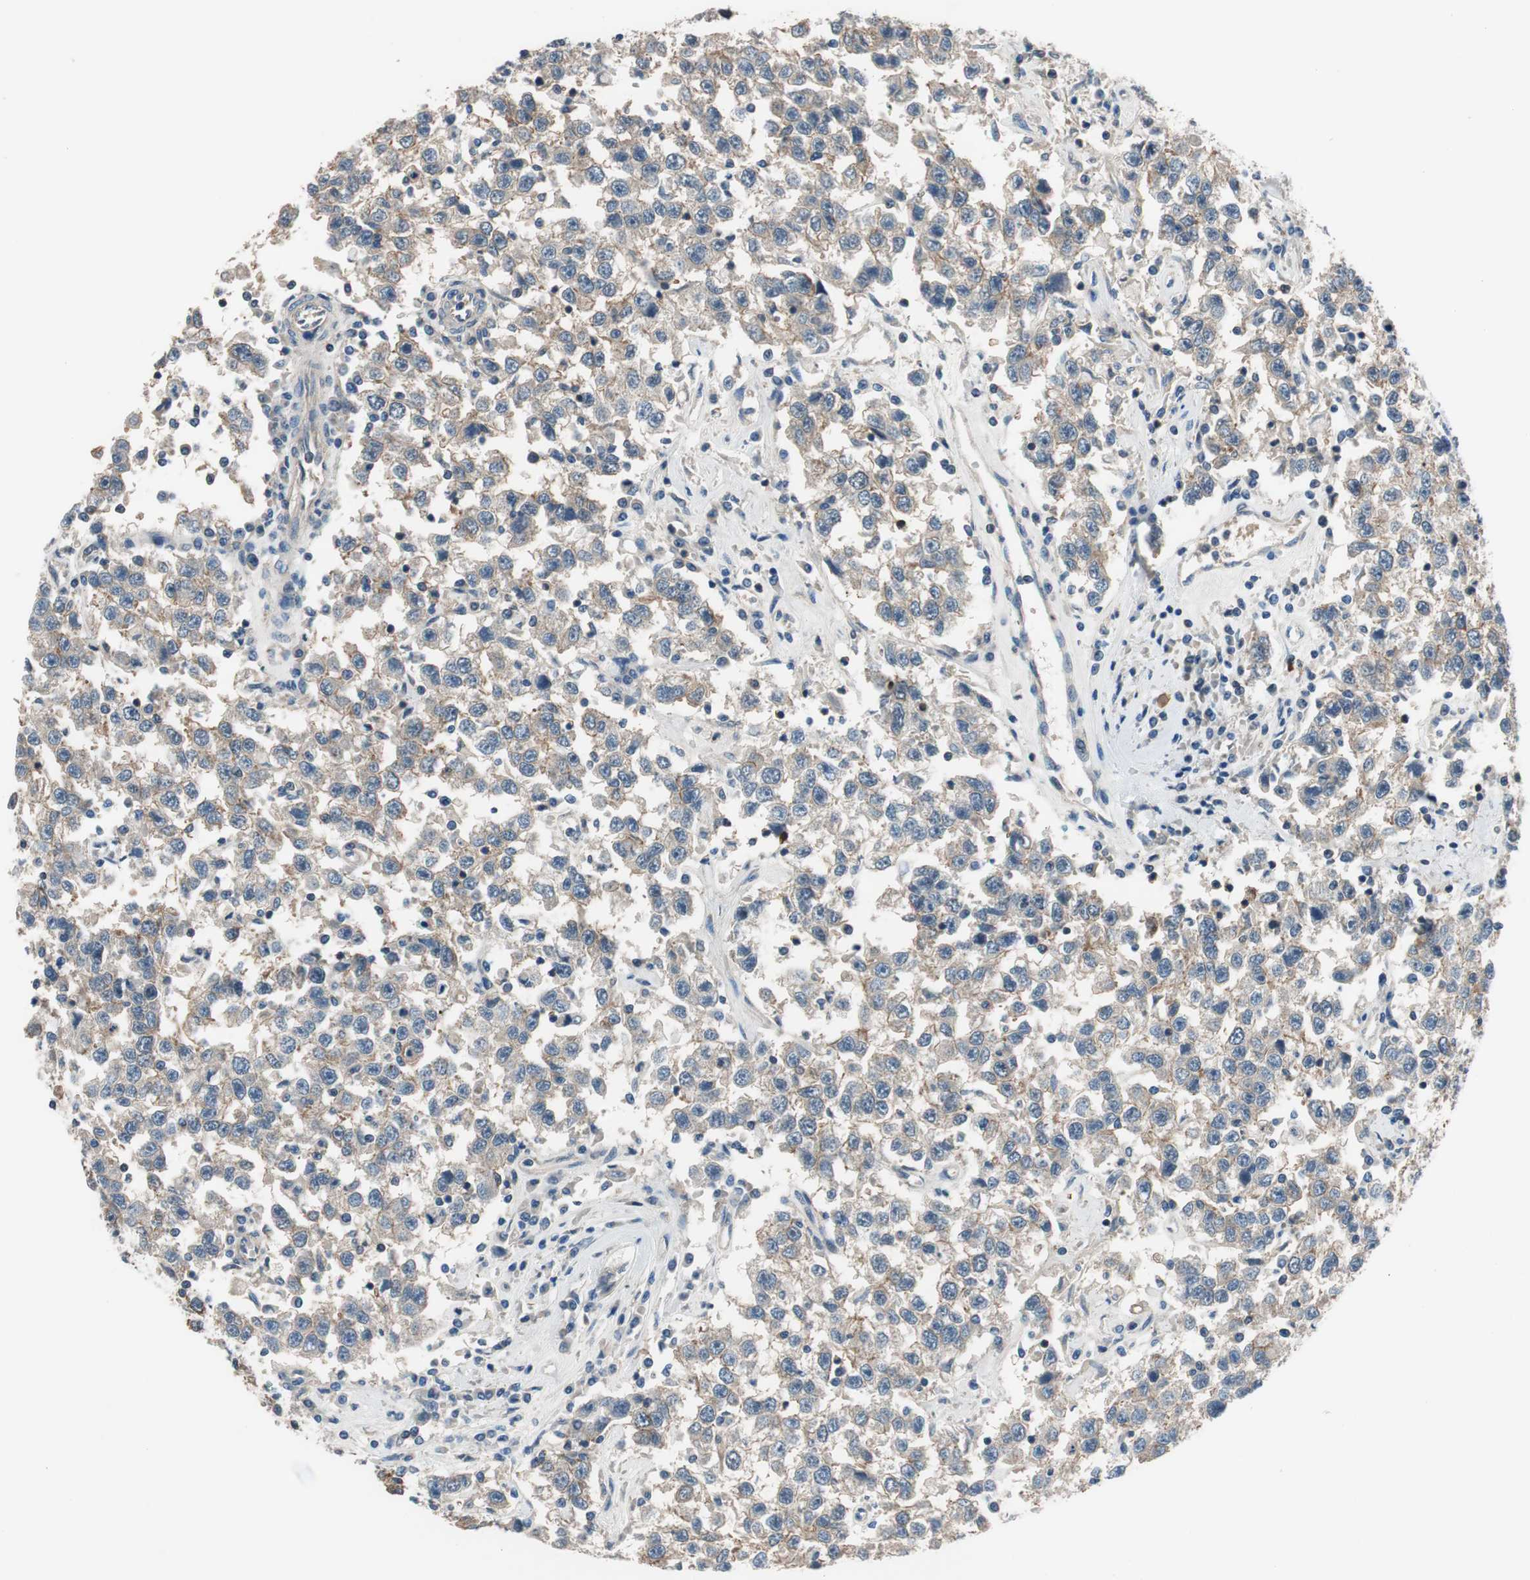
{"staining": {"intensity": "weak", "quantity": "25%-75%", "location": "cytoplasmic/membranous"}, "tissue": "testis cancer", "cell_type": "Tumor cells", "image_type": "cancer", "snomed": [{"axis": "morphology", "description": "Seminoma, NOS"}, {"axis": "topography", "description": "Testis"}], "caption": "Testis cancer (seminoma) was stained to show a protein in brown. There is low levels of weak cytoplasmic/membranous expression in about 25%-75% of tumor cells. The protein is shown in brown color, while the nuclei are stained blue.", "gene": "CALML3", "patient": {"sex": "male", "age": 41}}